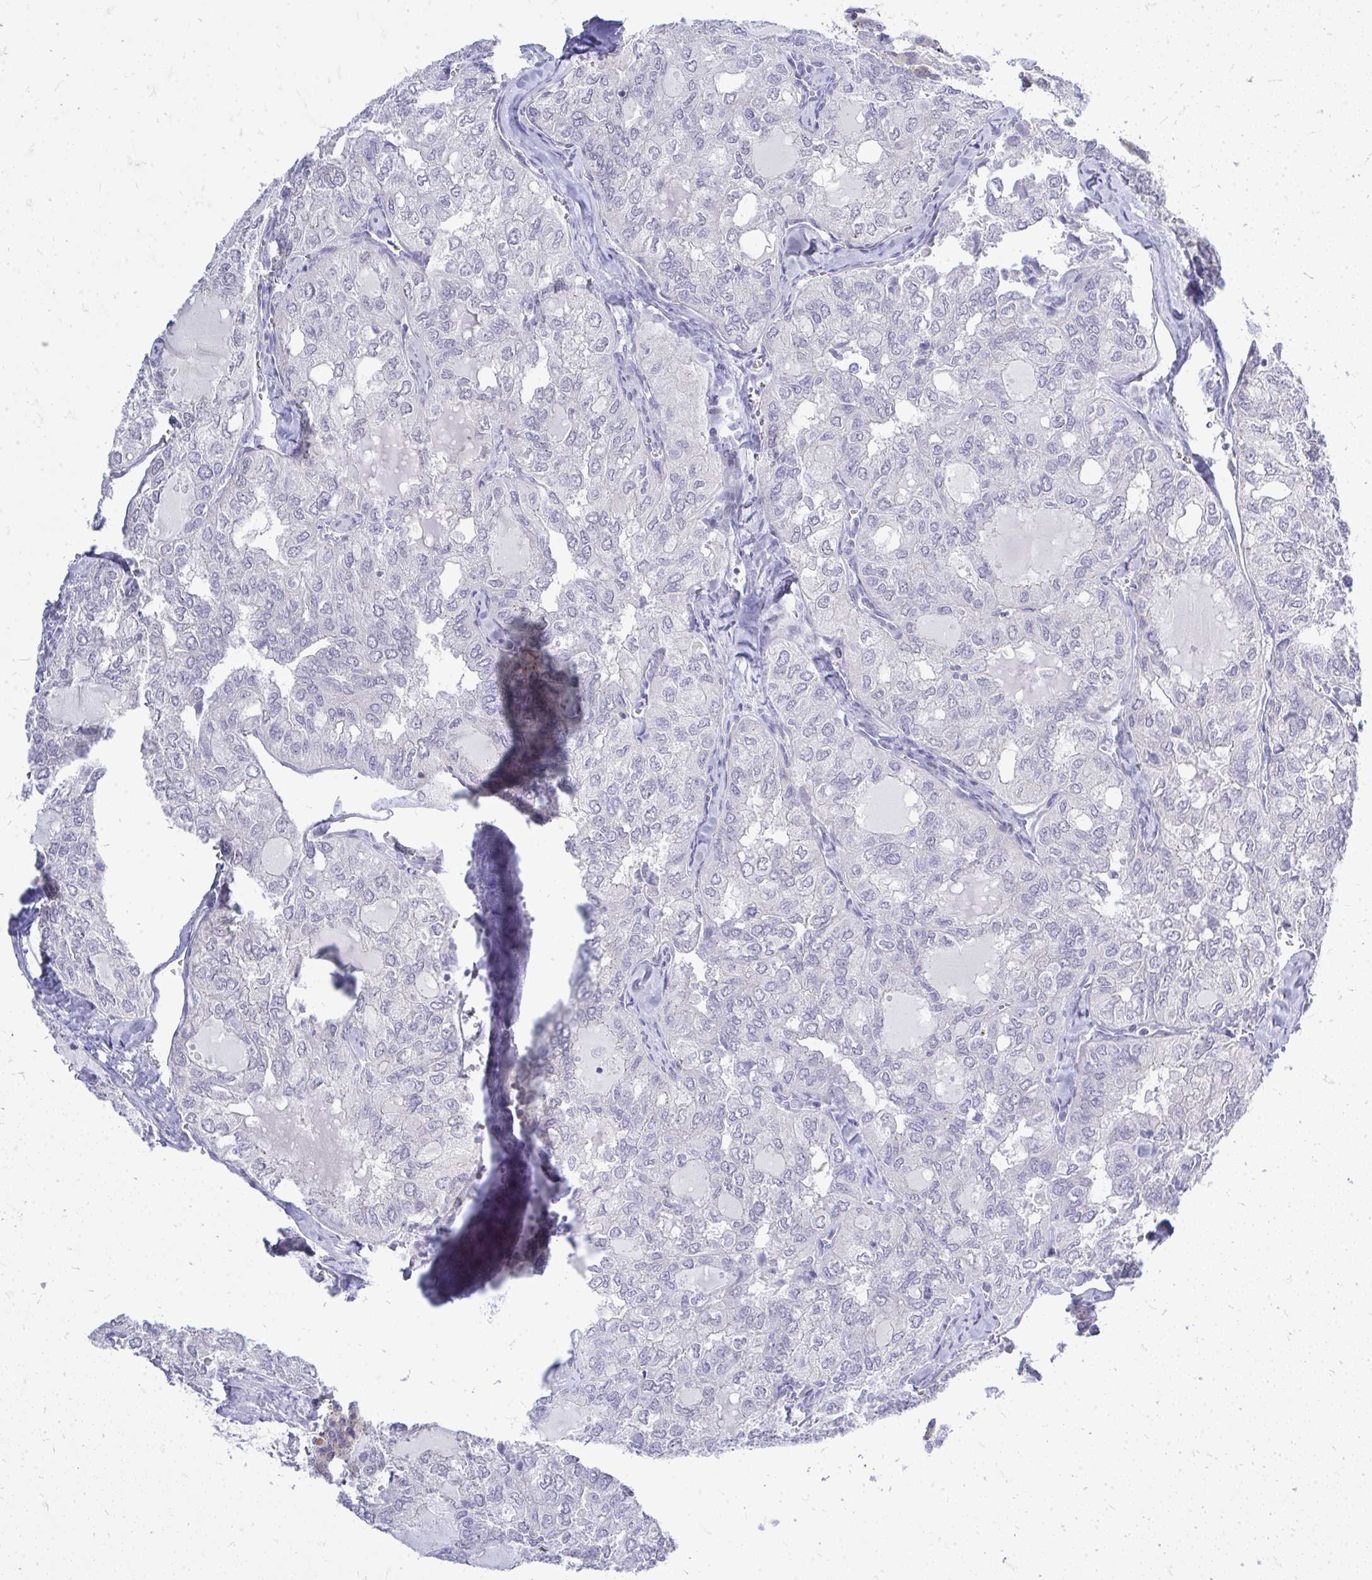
{"staining": {"intensity": "negative", "quantity": "none", "location": "none"}, "tissue": "thyroid cancer", "cell_type": "Tumor cells", "image_type": "cancer", "snomed": [{"axis": "morphology", "description": "Follicular adenoma carcinoma, NOS"}, {"axis": "topography", "description": "Thyroid gland"}], "caption": "An image of thyroid cancer (follicular adenoma carcinoma) stained for a protein displays no brown staining in tumor cells.", "gene": "OR8D1", "patient": {"sex": "male", "age": 75}}